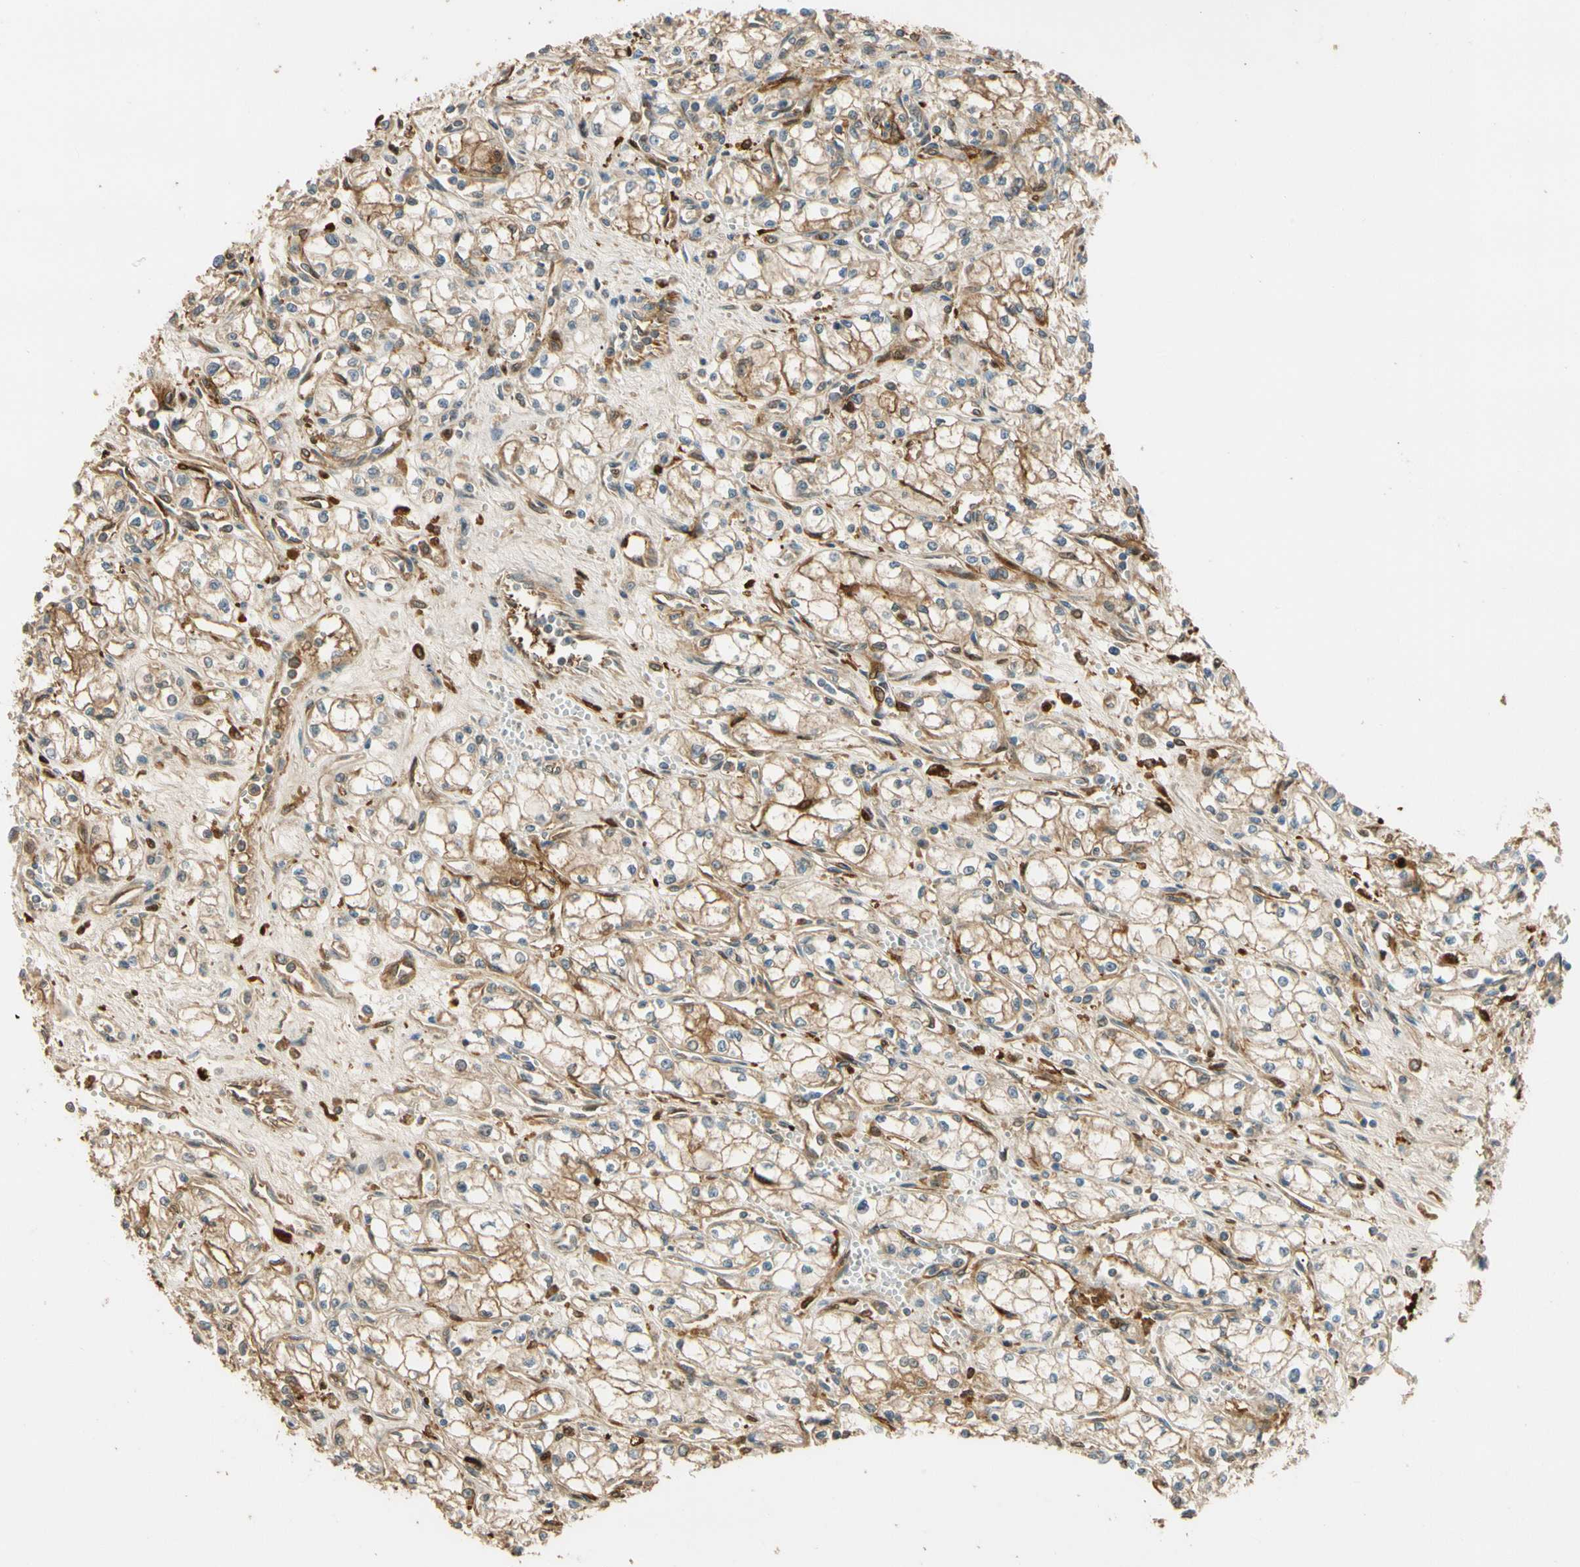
{"staining": {"intensity": "moderate", "quantity": ">75%", "location": "cytoplasmic/membranous"}, "tissue": "renal cancer", "cell_type": "Tumor cells", "image_type": "cancer", "snomed": [{"axis": "morphology", "description": "Normal tissue, NOS"}, {"axis": "morphology", "description": "Adenocarcinoma, NOS"}, {"axis": "topography", "description": "Kidney"}], "caption": "Approximately >75% of tumor cells in human renal adenocarcinoma exhibit moderate cytoplasmic/membranous protein expression as visualized by brown immunohistochemical staining.", "gene": "PARP14", "patient": {"sex": "male", "age": 59}}